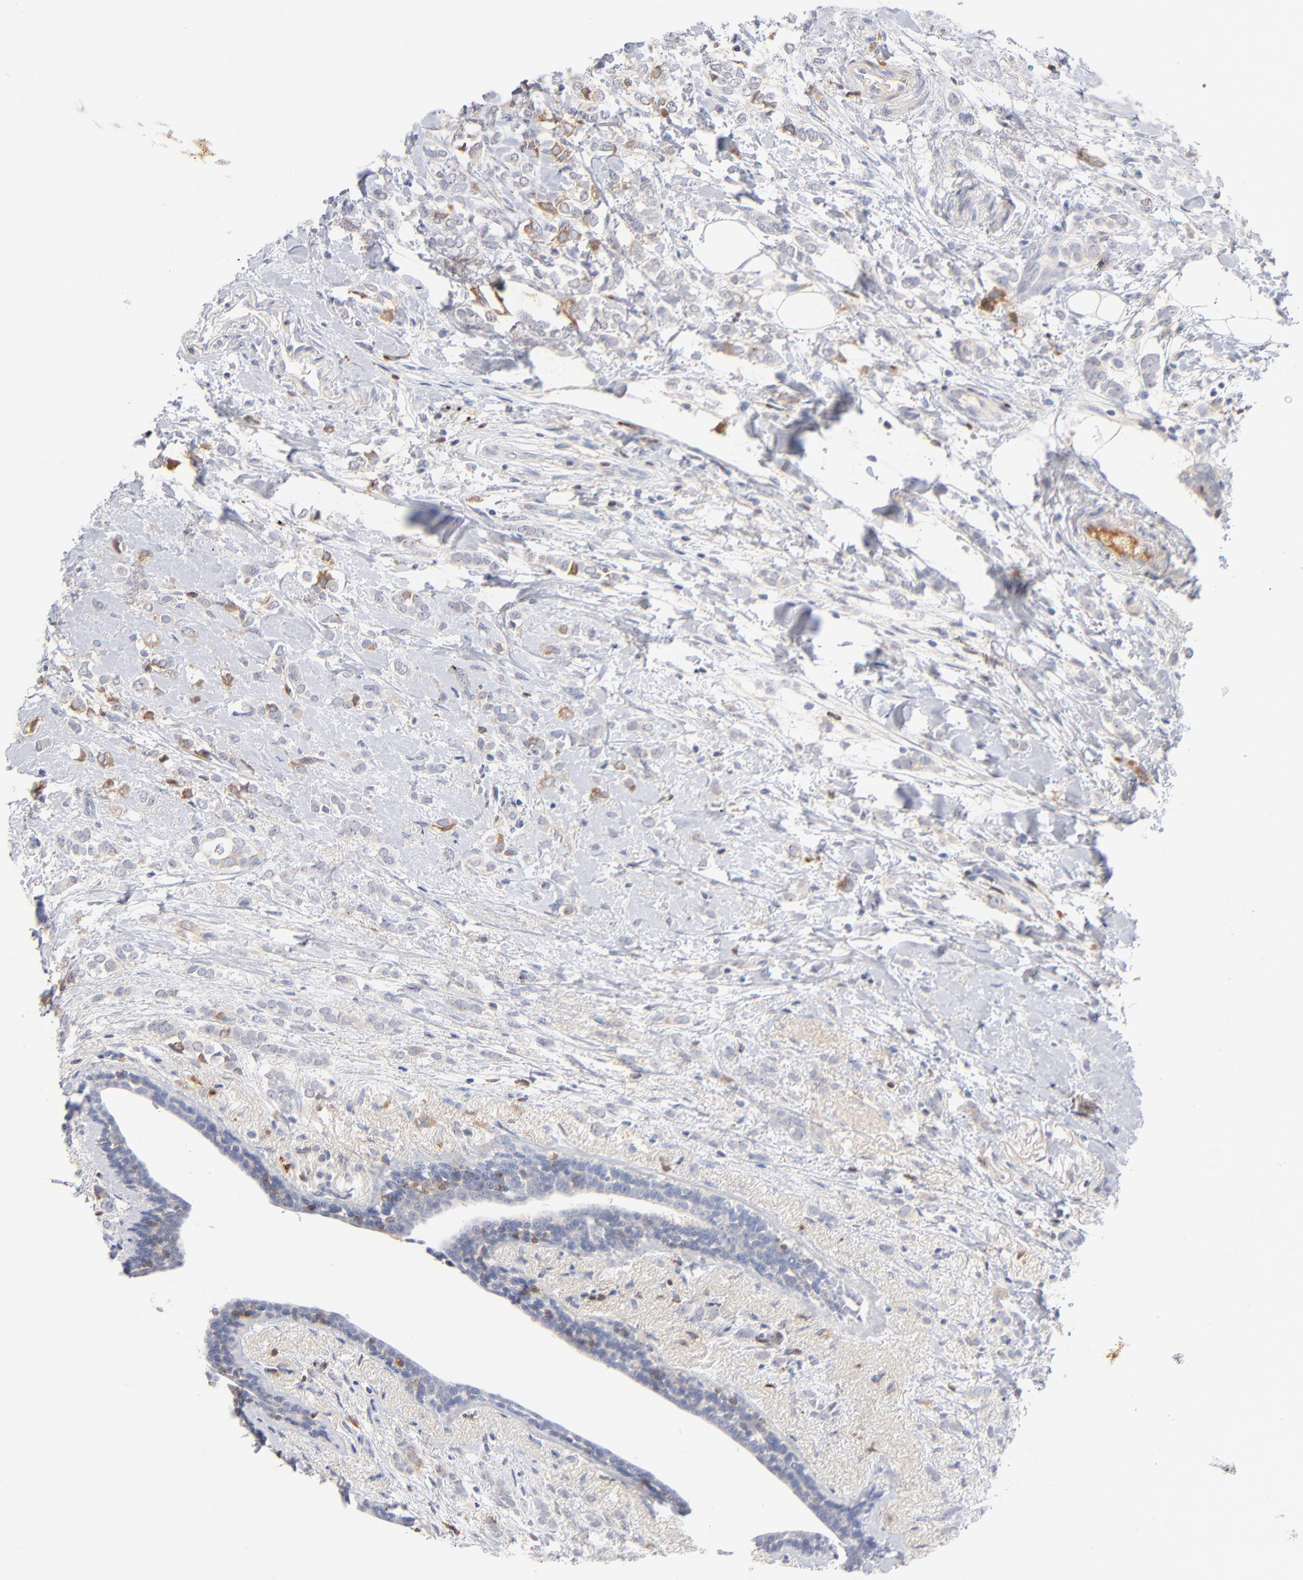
{"staining": {"intensity": "moderate", "quantity": "<25%", "location": "cytoplasmic/membranous"}, "tissue": "breast cancer", "cell_type": "Tumor cells", "image_type": "cancer", "snomed": [{"axis": "morphology", "description": "Normal tissue, NOS"}, {"axis": "morphology", "description": "Lobular carcinoma"}, {"axis": "topography", "description": "Breast"}], "caption": "An immunohistochemistry micrograph of neoplastic tissue is shown. Protein staining in brown labels moderate cytoplasmic/membranous positivity in breast cancer (lobular carcinoma) within tumor cells.", "gene": "F12", "patient": {"sex": "female", "age": 47}}